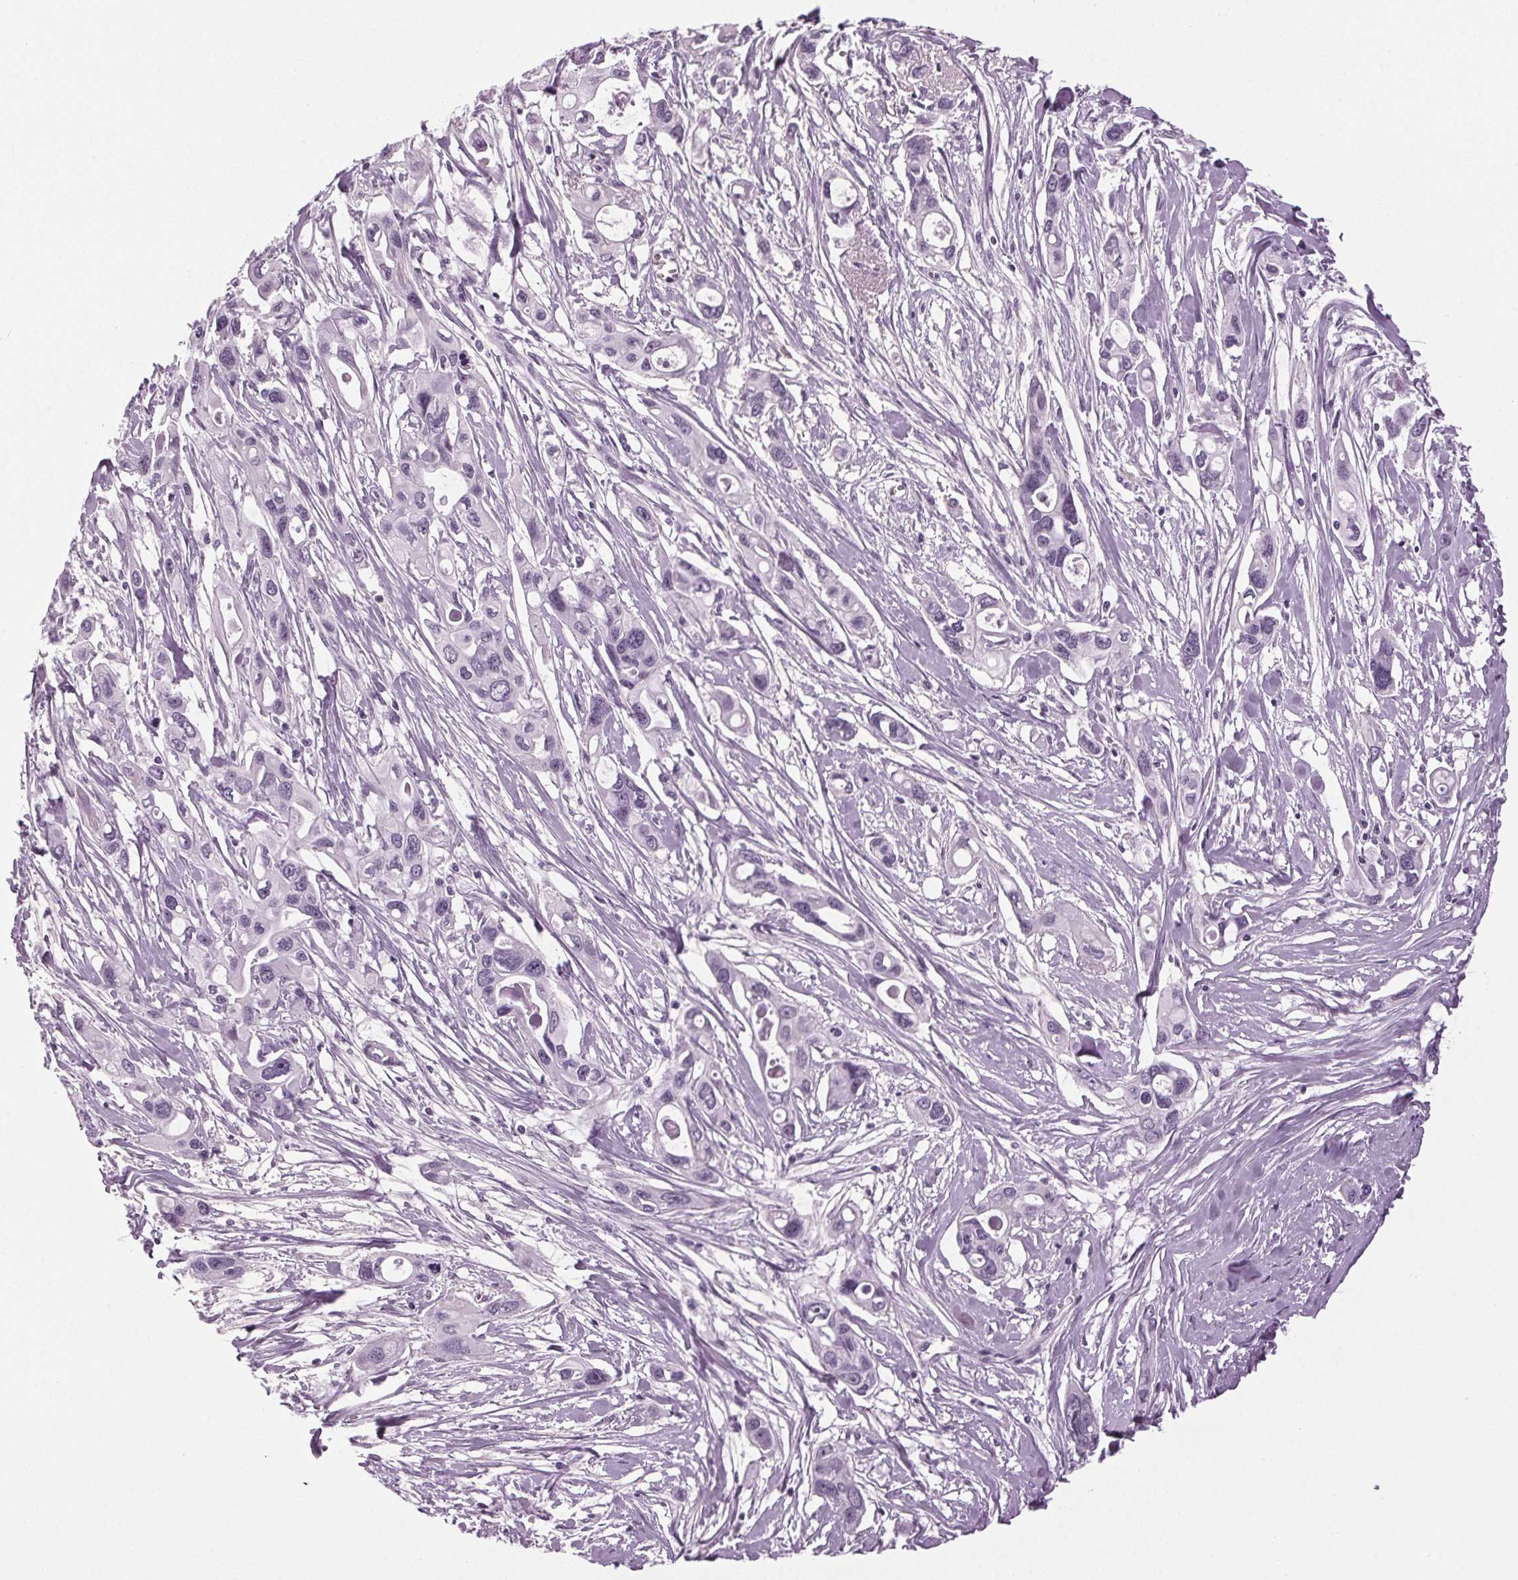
{"staining": {"intensity": "negative", "quantity": "none", "location": "none"}, "tissue": "pancreatic cancer", "cell_type": "Tumor cells", "image_type": "cancer", "snomed": [{"axis": "morphology", "description": "Adenocarcinoma, NOS"}, {"axis": "topography", "description": "Pancreas"}], "caption": "Immunohistochemical staining of adenocarcinoma (pancreatic) exhibits no significant expression in tumor cells.", "gene": "DNAH12", "patient": {"sex": "male", "age": 60}}